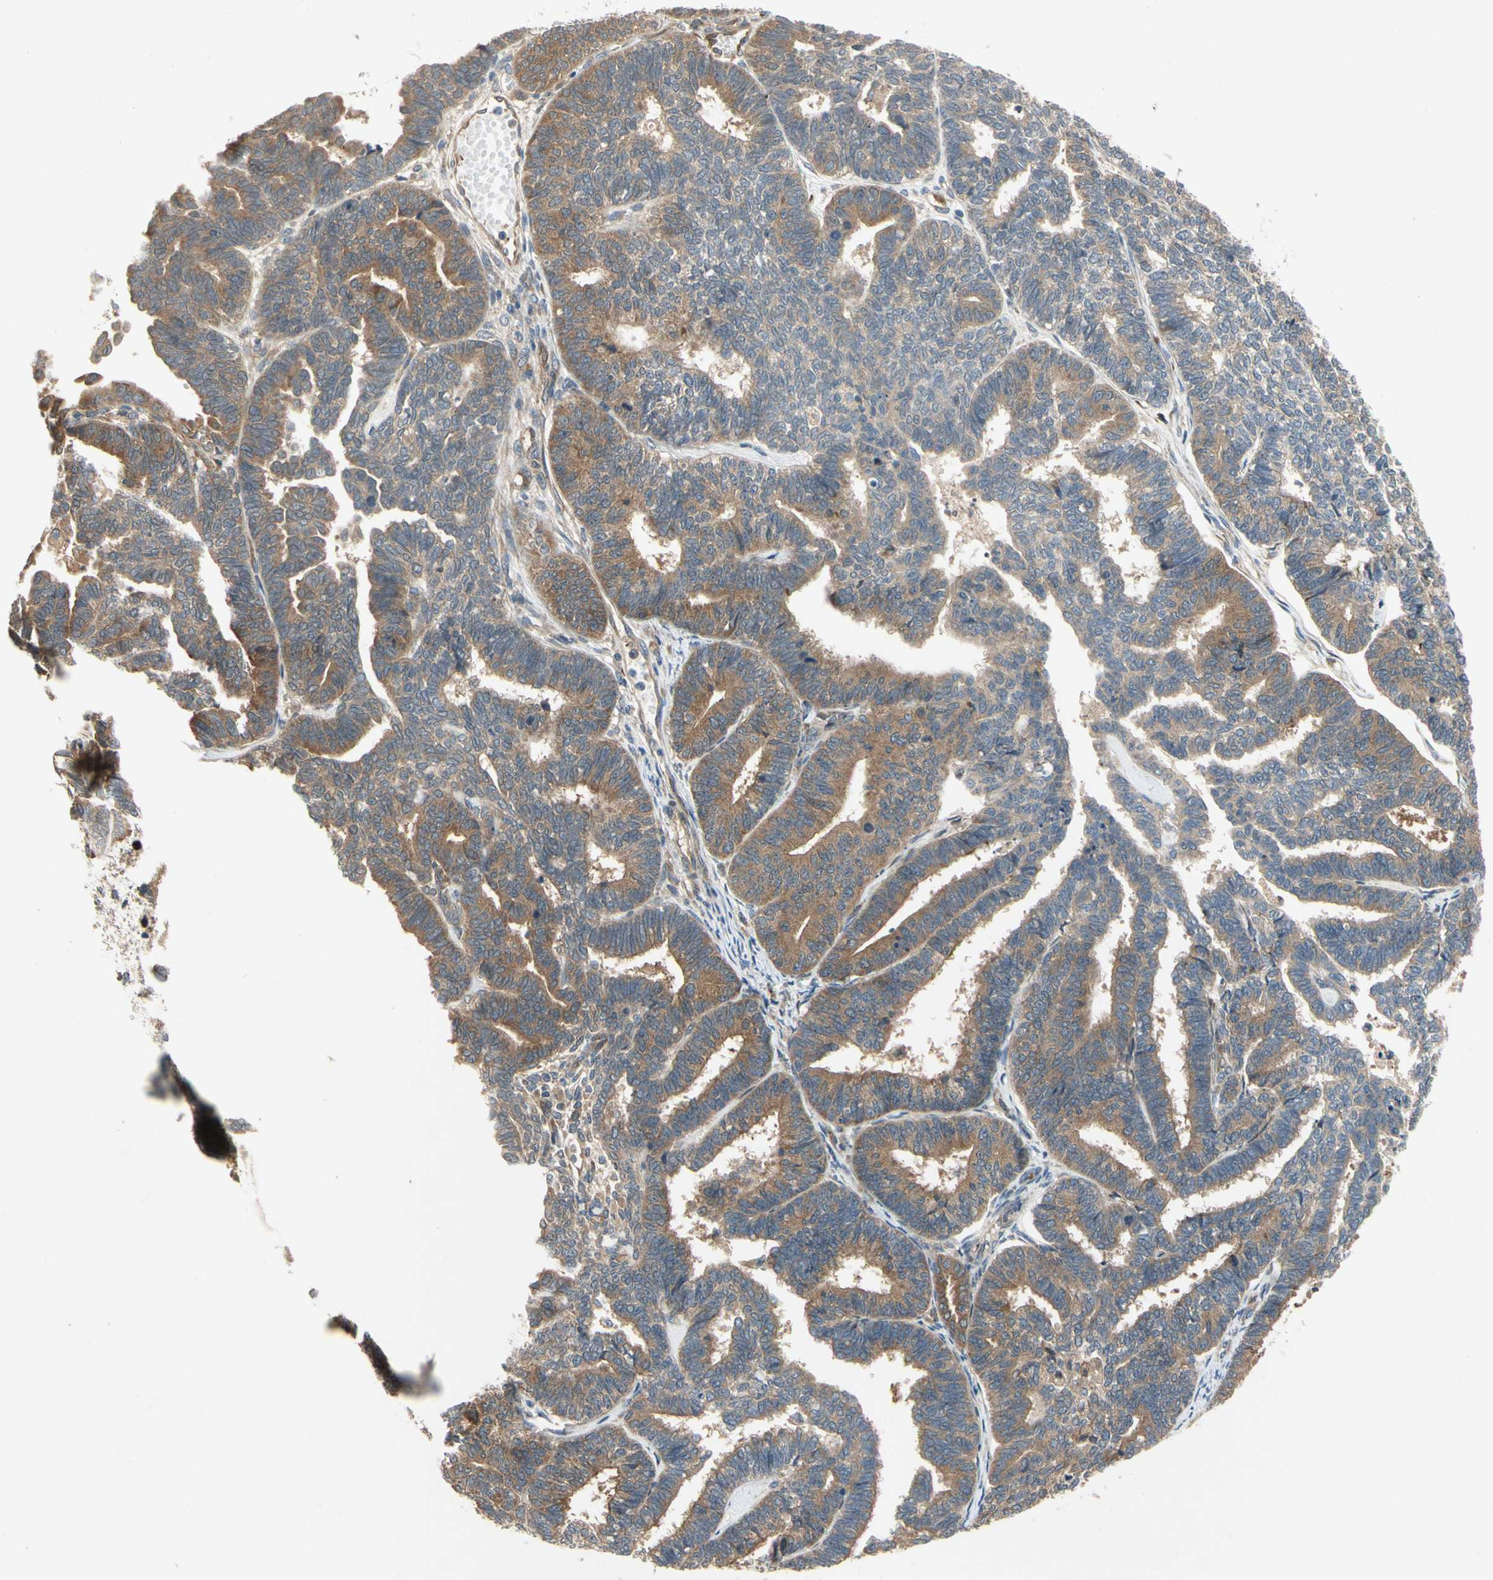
{"staining": {"intensity": "moderate", "quantity": ">75%", "location": "cytoplasmic/membranous"}, "tissue": "endometrial cancer", "cell_type": "Tumor cells", "image_type": "cancer", "snomed": [{"axis": "morphology", "description": "Adenocarcinoma, NOS"}, {"axis": "topography", "description": "Endometrium"}], "caption": "The image displays staining of endometrial cancer (adenocarcinoma), revealing moderate cytoplasmic/membranous protein staining (brown color) within tumor cells.", "gene": "TDRP", "patient": {"sex": "female", "age": 70}}